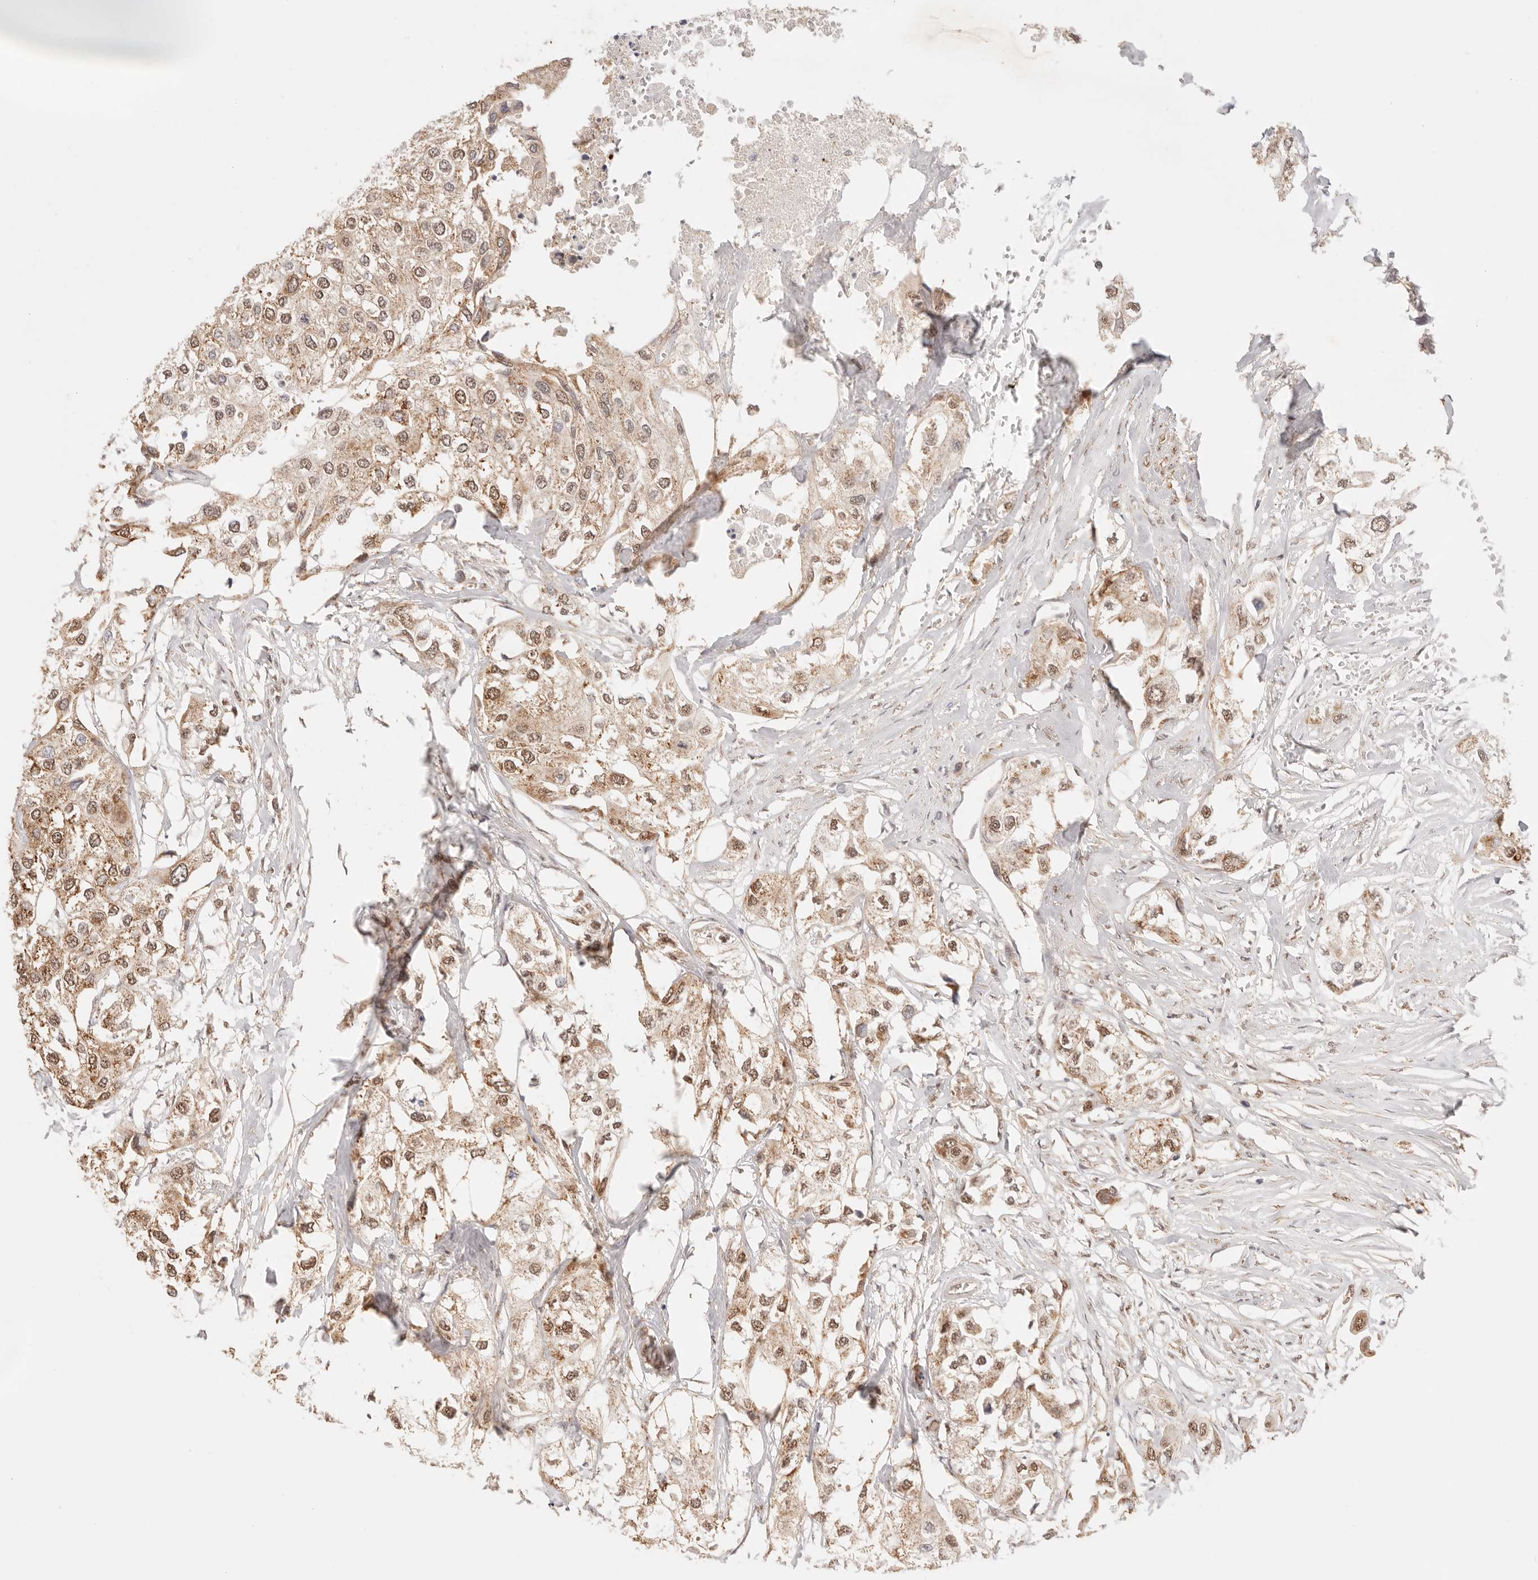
{"staining": {"intensity": "moderate", "quantity": ">75%", "location": "cytoplasmic/membranous,nuclear"}, "tissue": "urothelial cancer", "cell_type": "Tumor cells", "image_type": "cancer", "snomed": [{"axis": "morphology", "description": "Urothelial carcinoma, High grade"}, {"axis": "topography", "description": "Urinary bladder"}], "caption": "Brown immunohistochemical staining in high-grade urothelial carcinoma reveals moderate cytoplasmic/membranous and nuclear positivity in about >75% of tumor cells. (brown staining indicates protein expression, while blue staining denotes nuclei).", "gene": "IL1R2", "patient": {"sex": "male", "age": 64}}